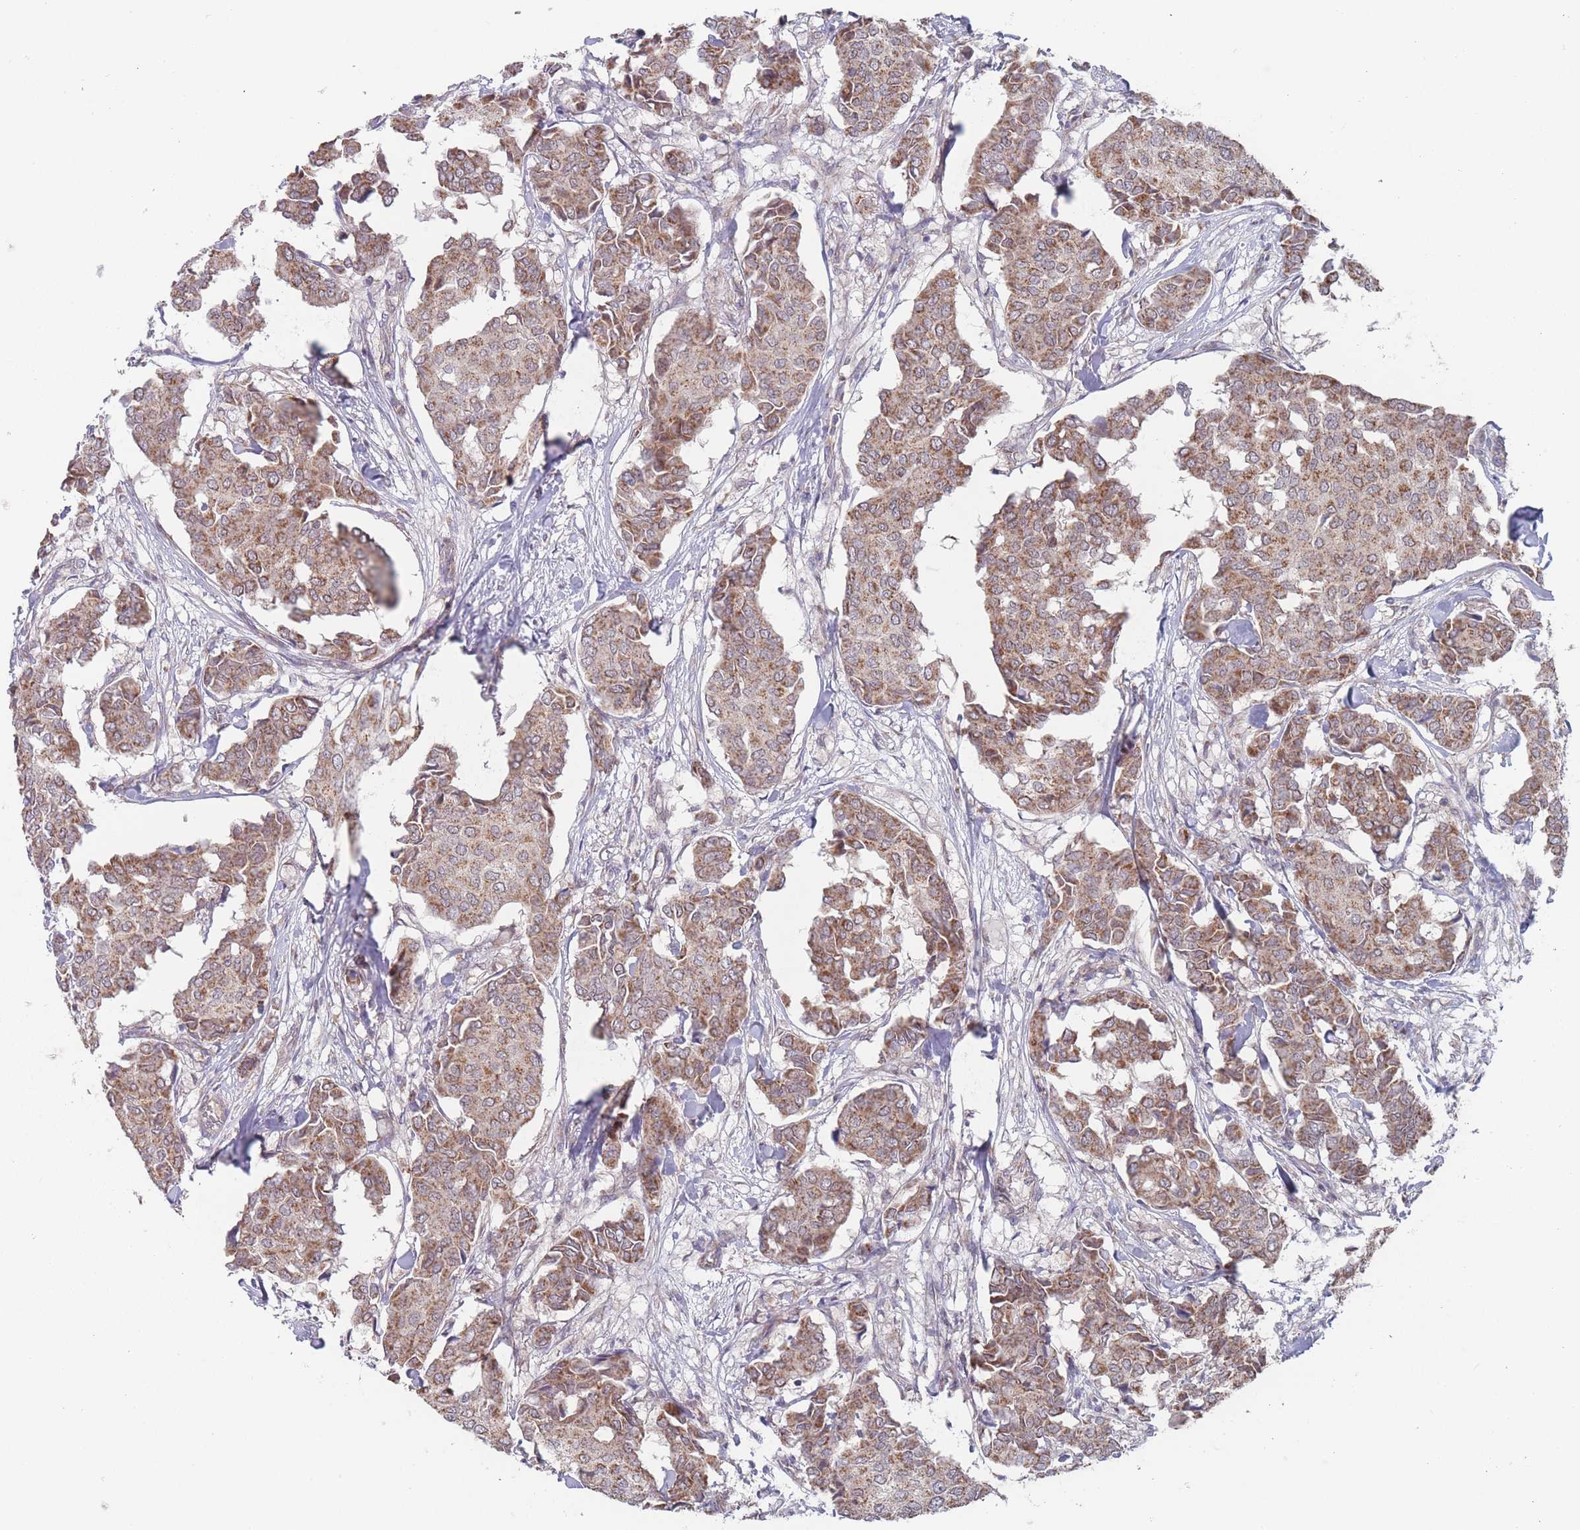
{"staining": {"intensity": "moderate", "quantity": ">75%", "location": "cytoplasmic/membranous"}, "tissue": "breast cancer", "cell_type": "Tumor cells", "image_type": "cancer", "snomed": [{"axis": "morphology", "description": "Duct carcinoma"}, {"axis": "topography", "description": "Breast"}], "caption": "Breast infiltrating ductal carcinoma stained with a protein marker shows moderate staining in tumor cells.", "gene": "PEX7", "patient": {"sex": "female", "age": 75}}